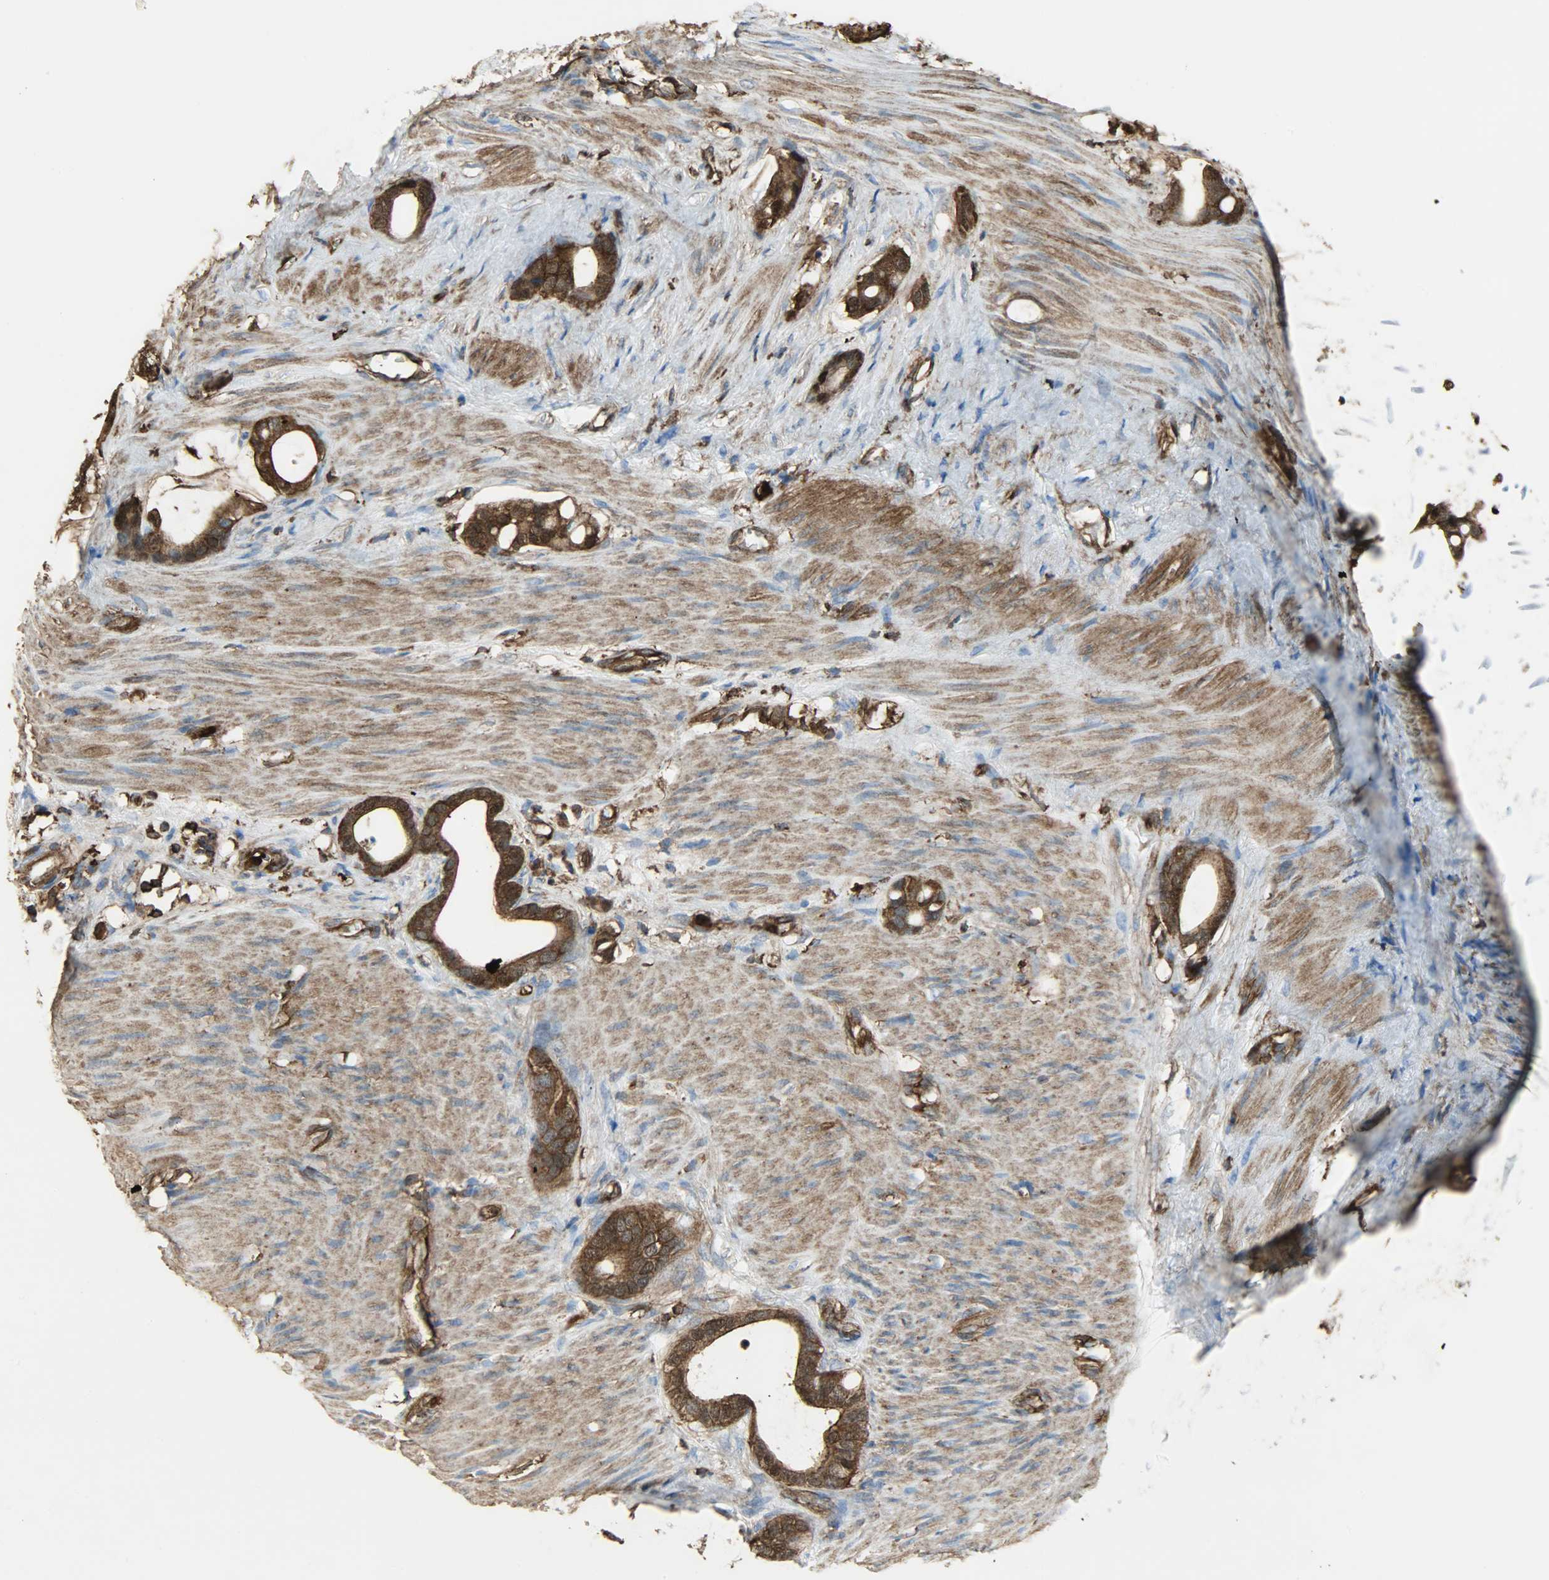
{"staining": {"intensity": "strong", "quantity": ">75%", "location": "cytoplasmic/membranous"}, "tissue": "stomach cancer", "cell_type": "Tumor cells", "image_type": "cancer", "snomed": [{"axis": "morphology", "description": "Adenocarcinoma, NOS"}, {"axis": "topography", "description": "Stomach"}], "caption": "Immunohistochemistry (IHC) of stomach cancer displays high levels of strong cytoplasmic/membranous staining in about >75% of tumor cells.", "gene": "VASP", "patient": {"sex": "female", "age": 75}}